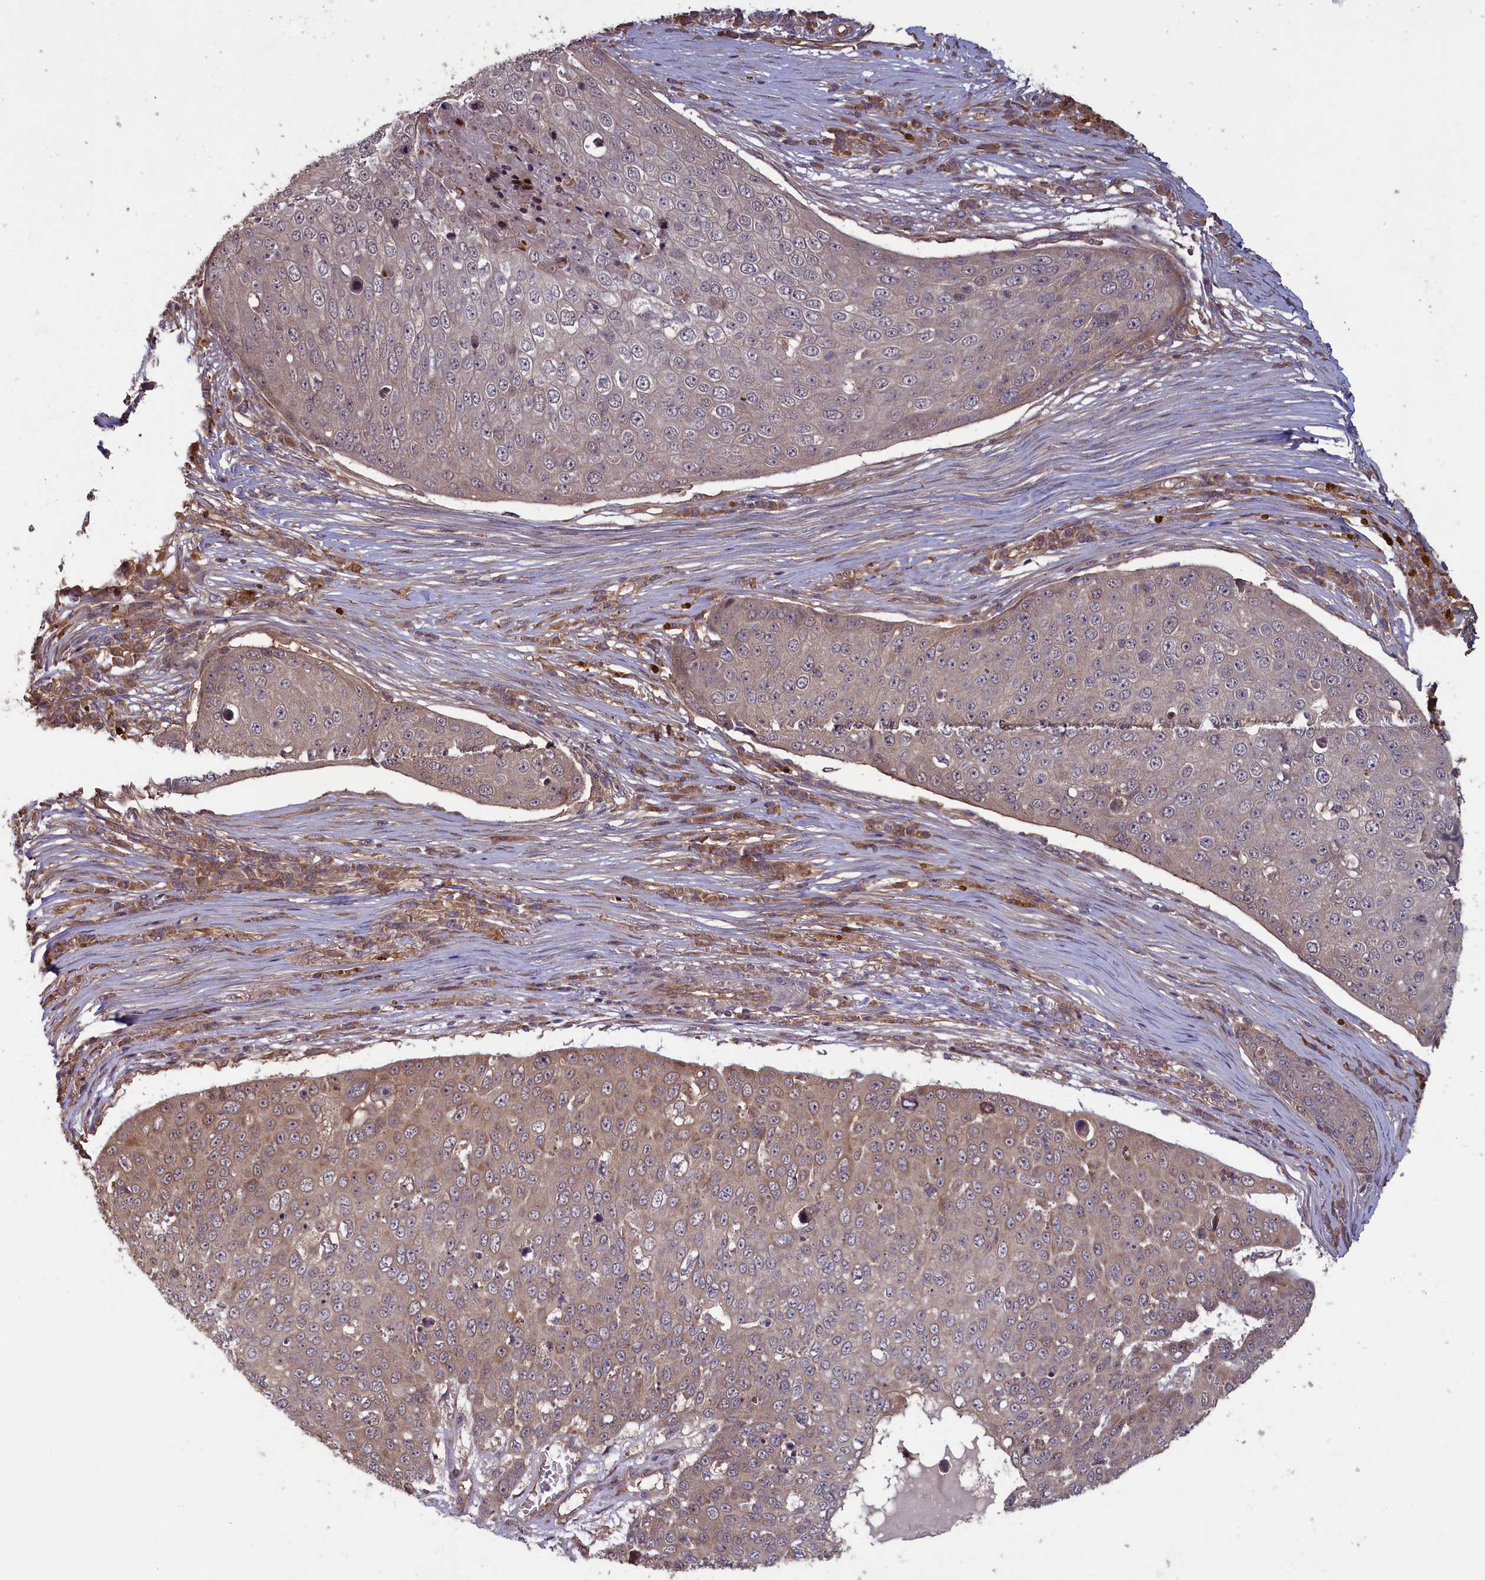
{"staining": {"intensity": "weak", "quantity": "<25%", "location": "cytoplasmic/membranous"}, "tissue": "skin cancer", "cell_type": "Tumor cells", "image_type": "cancer", "snomed": [{"axis": "morphology", "description": "Squamous cell carcinoma, NOS"}, {"axis": "topography", "description": "Skin"}], "caption": "Immunohistochemistry (IHC) of human skin cancer (squamous cell carcinoma) exhibits no positivity in tumor cells.", "gene": "CIAO2B", "patient": {"sex": "male", "age": 71}}